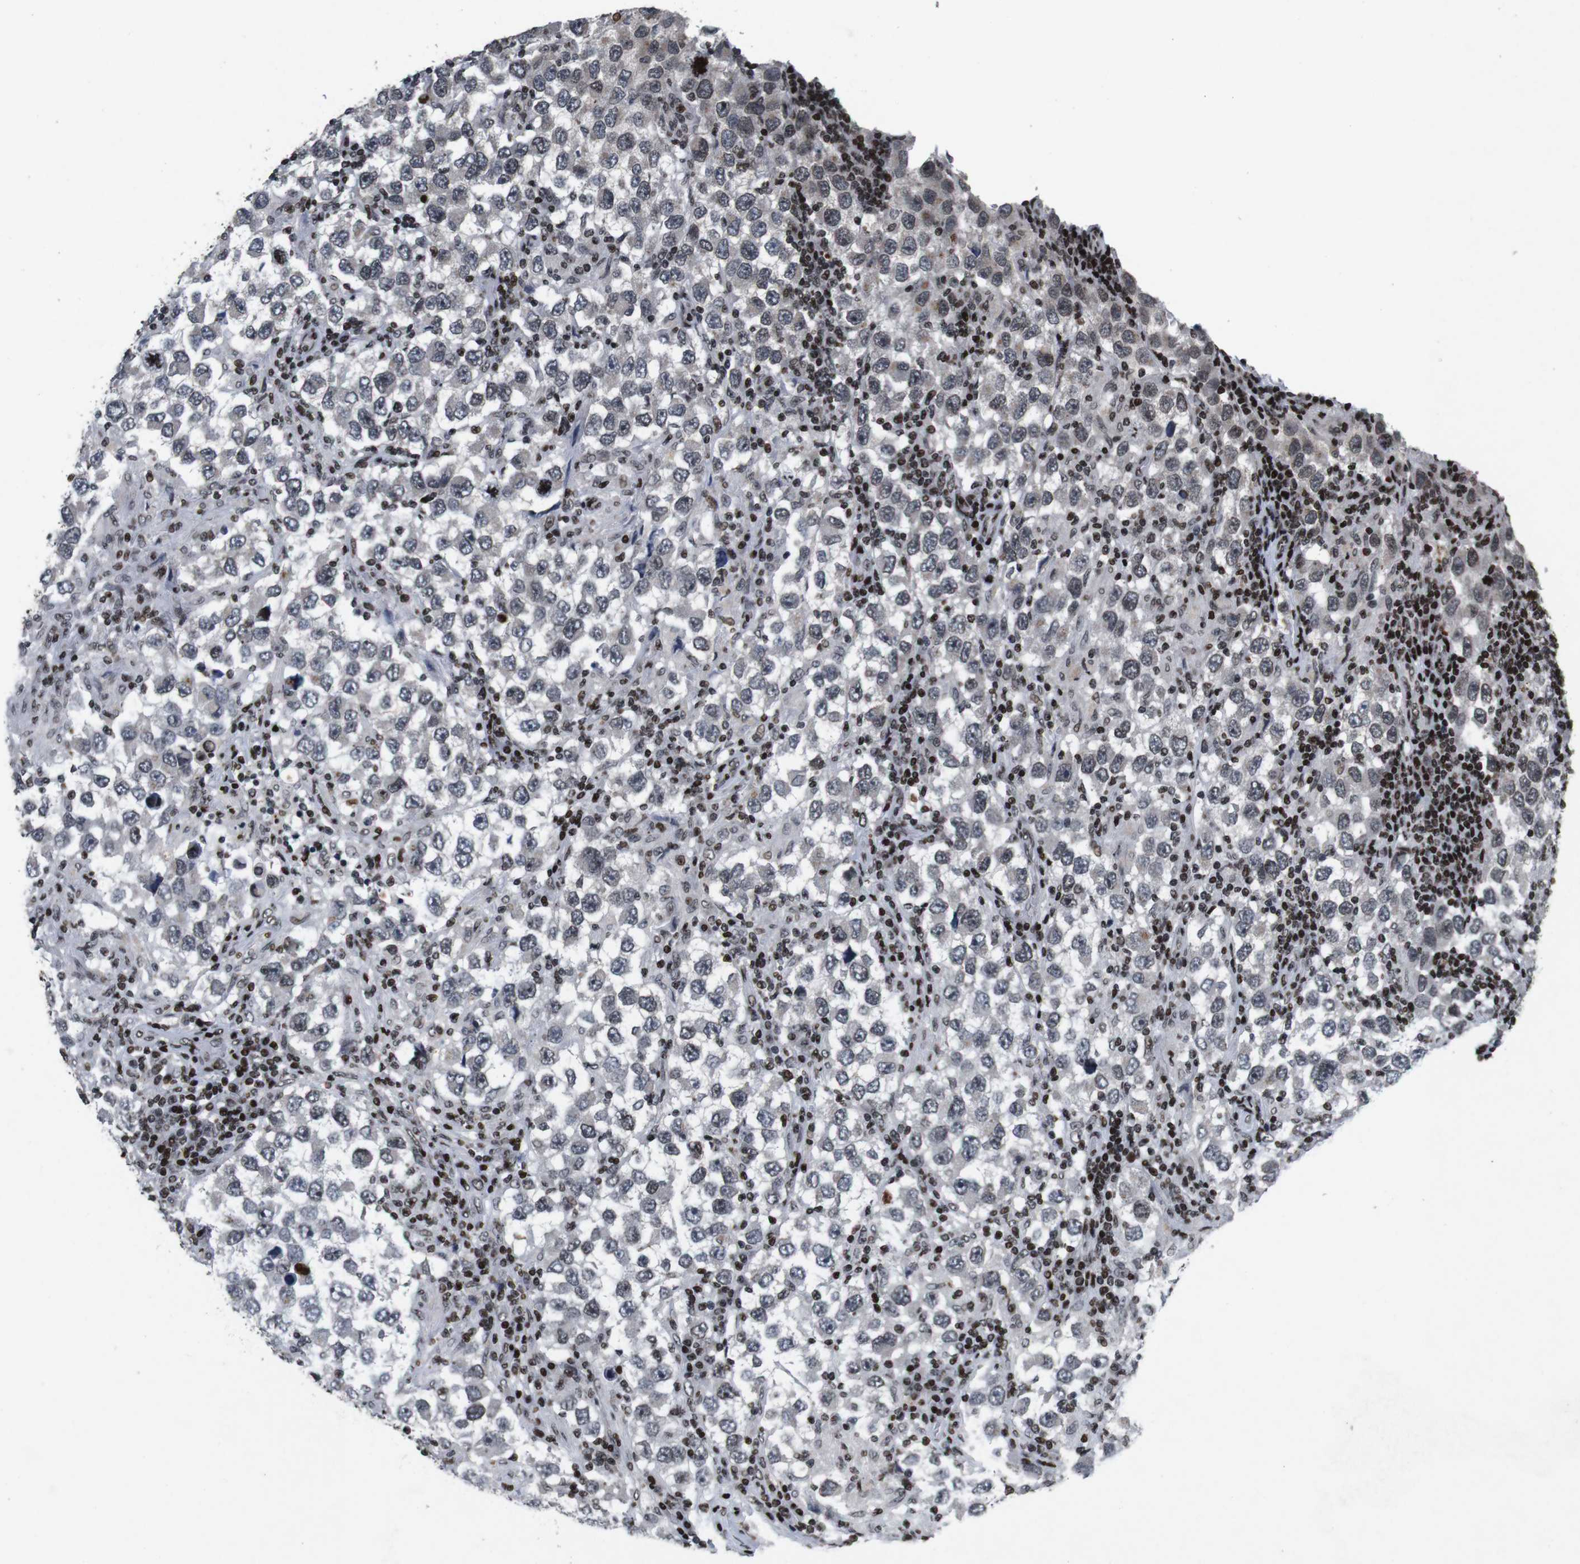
{"staining": {"intensity": "weak", "quantity": "<25%", "location": "nuclear"}, "tissue": "testis cancer", "cell_type": "Tumor cells", "image_type": "cancer", "snomed": [{"axis": "morphology", "description": "Carcinoma, Embryonal, NOS"}, {"axis": "topography", "description": "Testis"}], "caption": "This is an IHC photomicrograph of human embryonal carcinoma (testis). There is no staining in tumor cells.", "gene": "MAGEH1", "patient": {"sex": "male", "age": 21}}